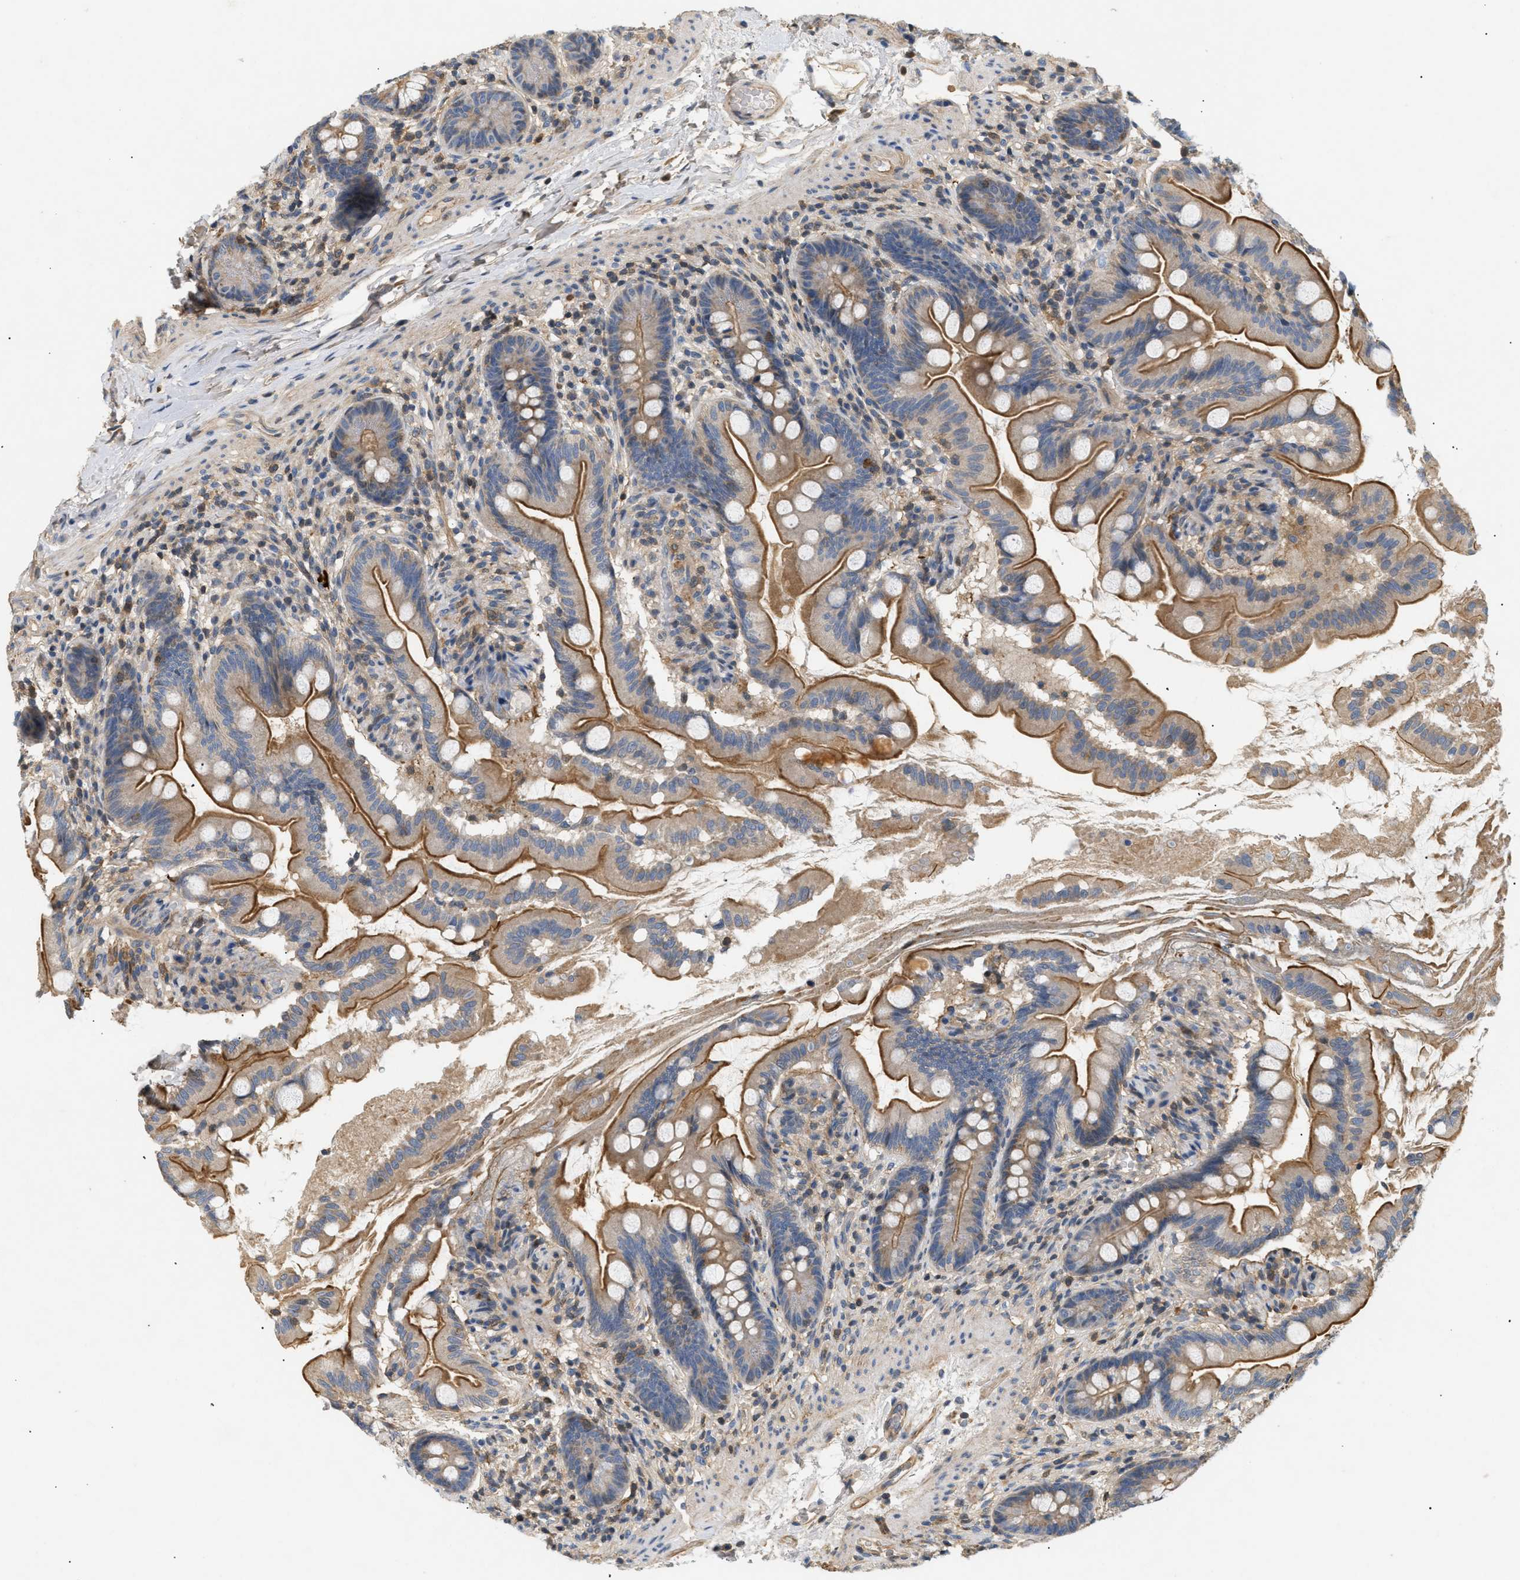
{"staining": {"intensity": "moderate", "quantity": ">75%", "location": "cytoplasmic/membranous"}, "tissue": "small intestine", "cell_type": "Glandular cells", "image_type": "normal", "snomed": [{"axis": "morphology", "description": "Normal tissue, NOS"}, {"axis": "topography", "description": "Small intestine"}], "caption": "DAB (3,3'-diaminobenzidine) immunohistochemical staining of unremarkable small intestine exhibits moderate cytoplasmic/membranous protein positivity in about >75% of glandular cells.", "gene": "FARS2", "patient": {"sex": "female", "age": 56}}